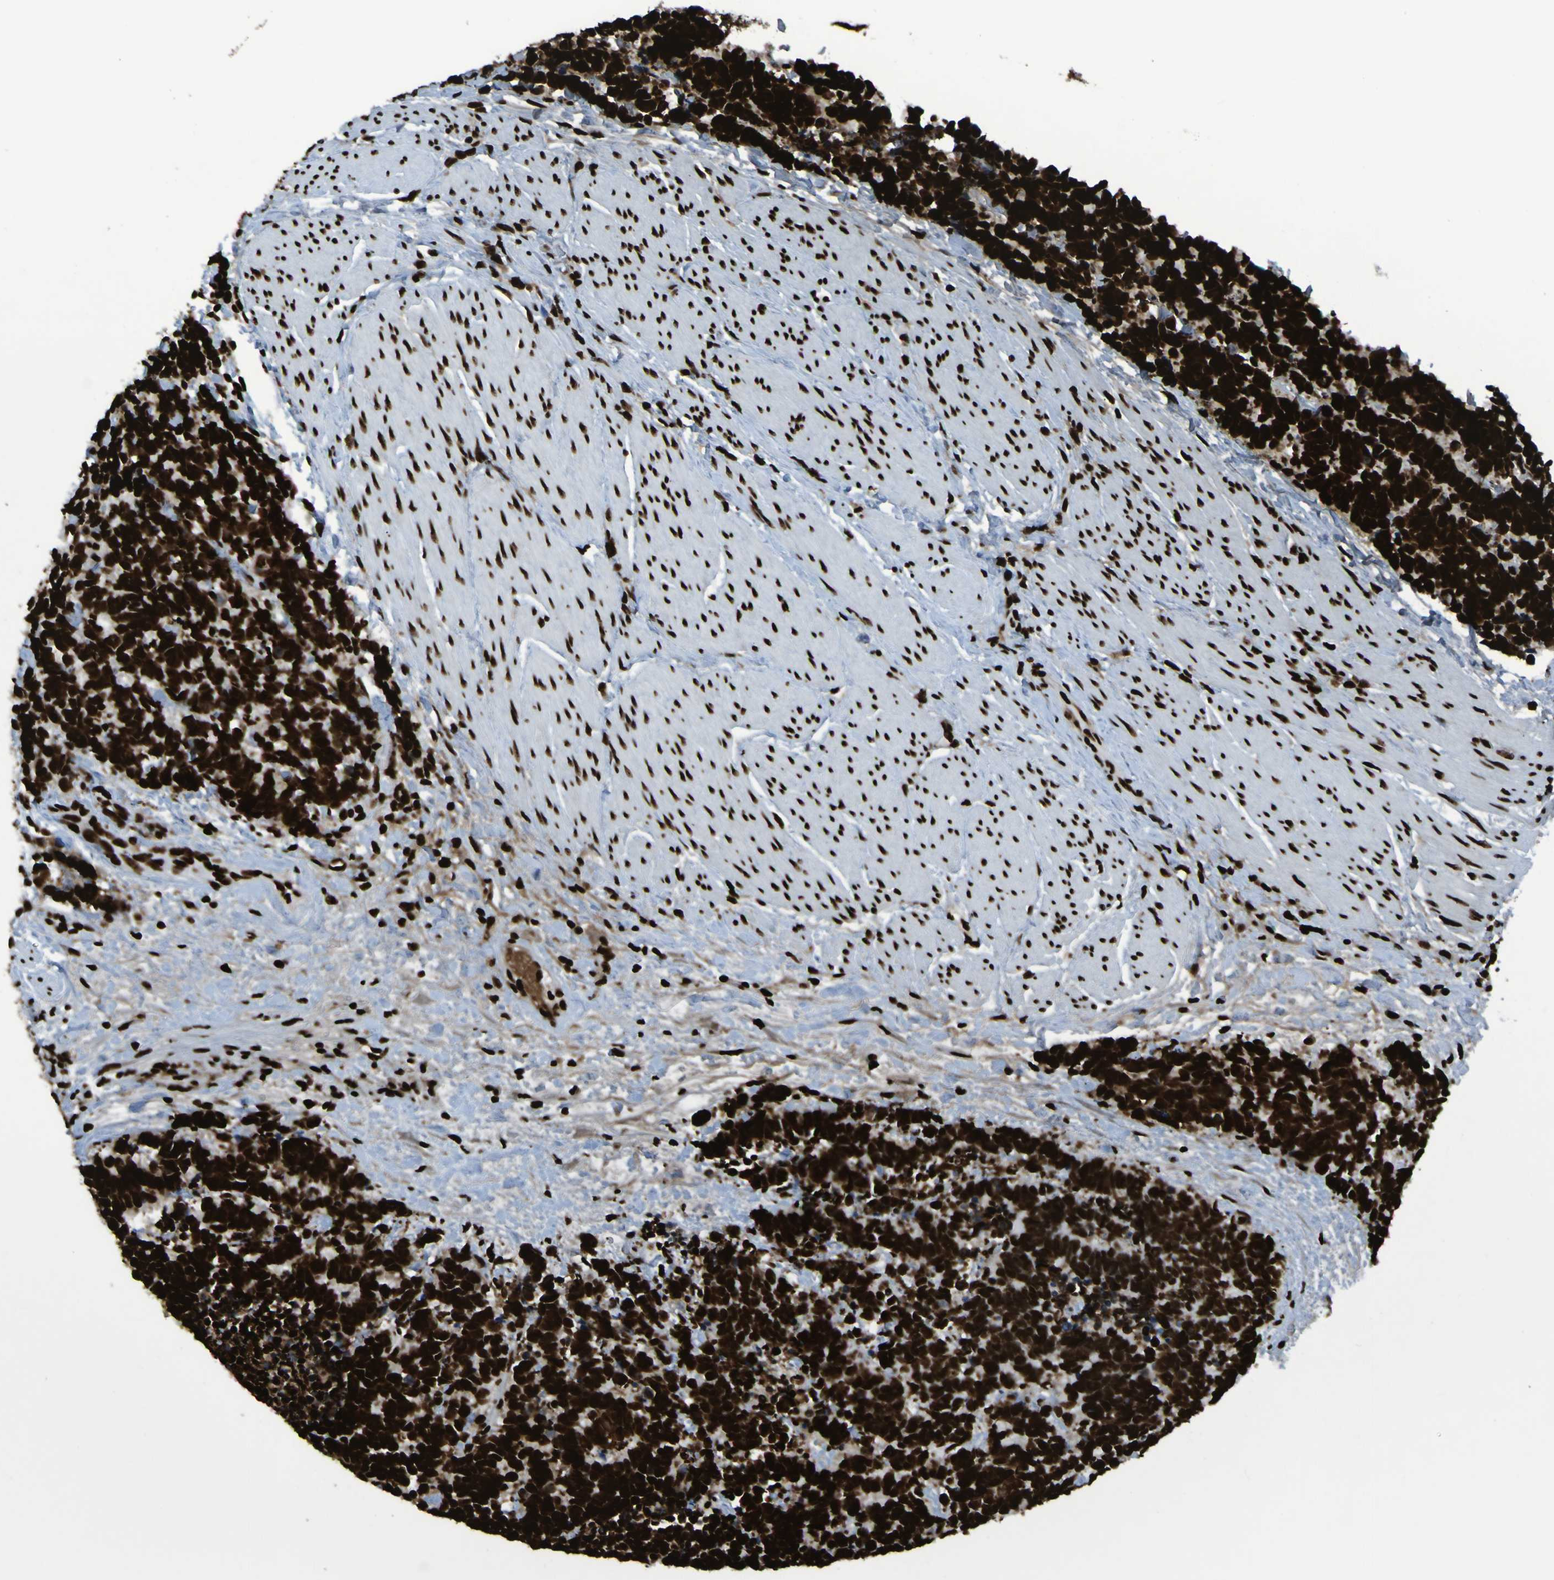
{"staining": {"intensity": "strong", "quantity": ">75%", "location": "nuclear"}, "tissue": "carcinoid", "cell_type": "Tumor cells", "image_type": "cancer", "snomed": [{"axis": "morphology", "description": "Carcinoma, NOS"}, {"axis": "morphology", "description": "Carcinoid, malignant, NOS"}, {"axis": "topography", "description": "Urinary bladder"}], "caption": "Immunohistochemistry micrograph of carcinoid stained for a protein (brown), which exhibits high levels of strong nuclear expression in approximately >75% of tumor cells.", "gene": "NPM1", "patient": {"sex": "male", "age": 57}}